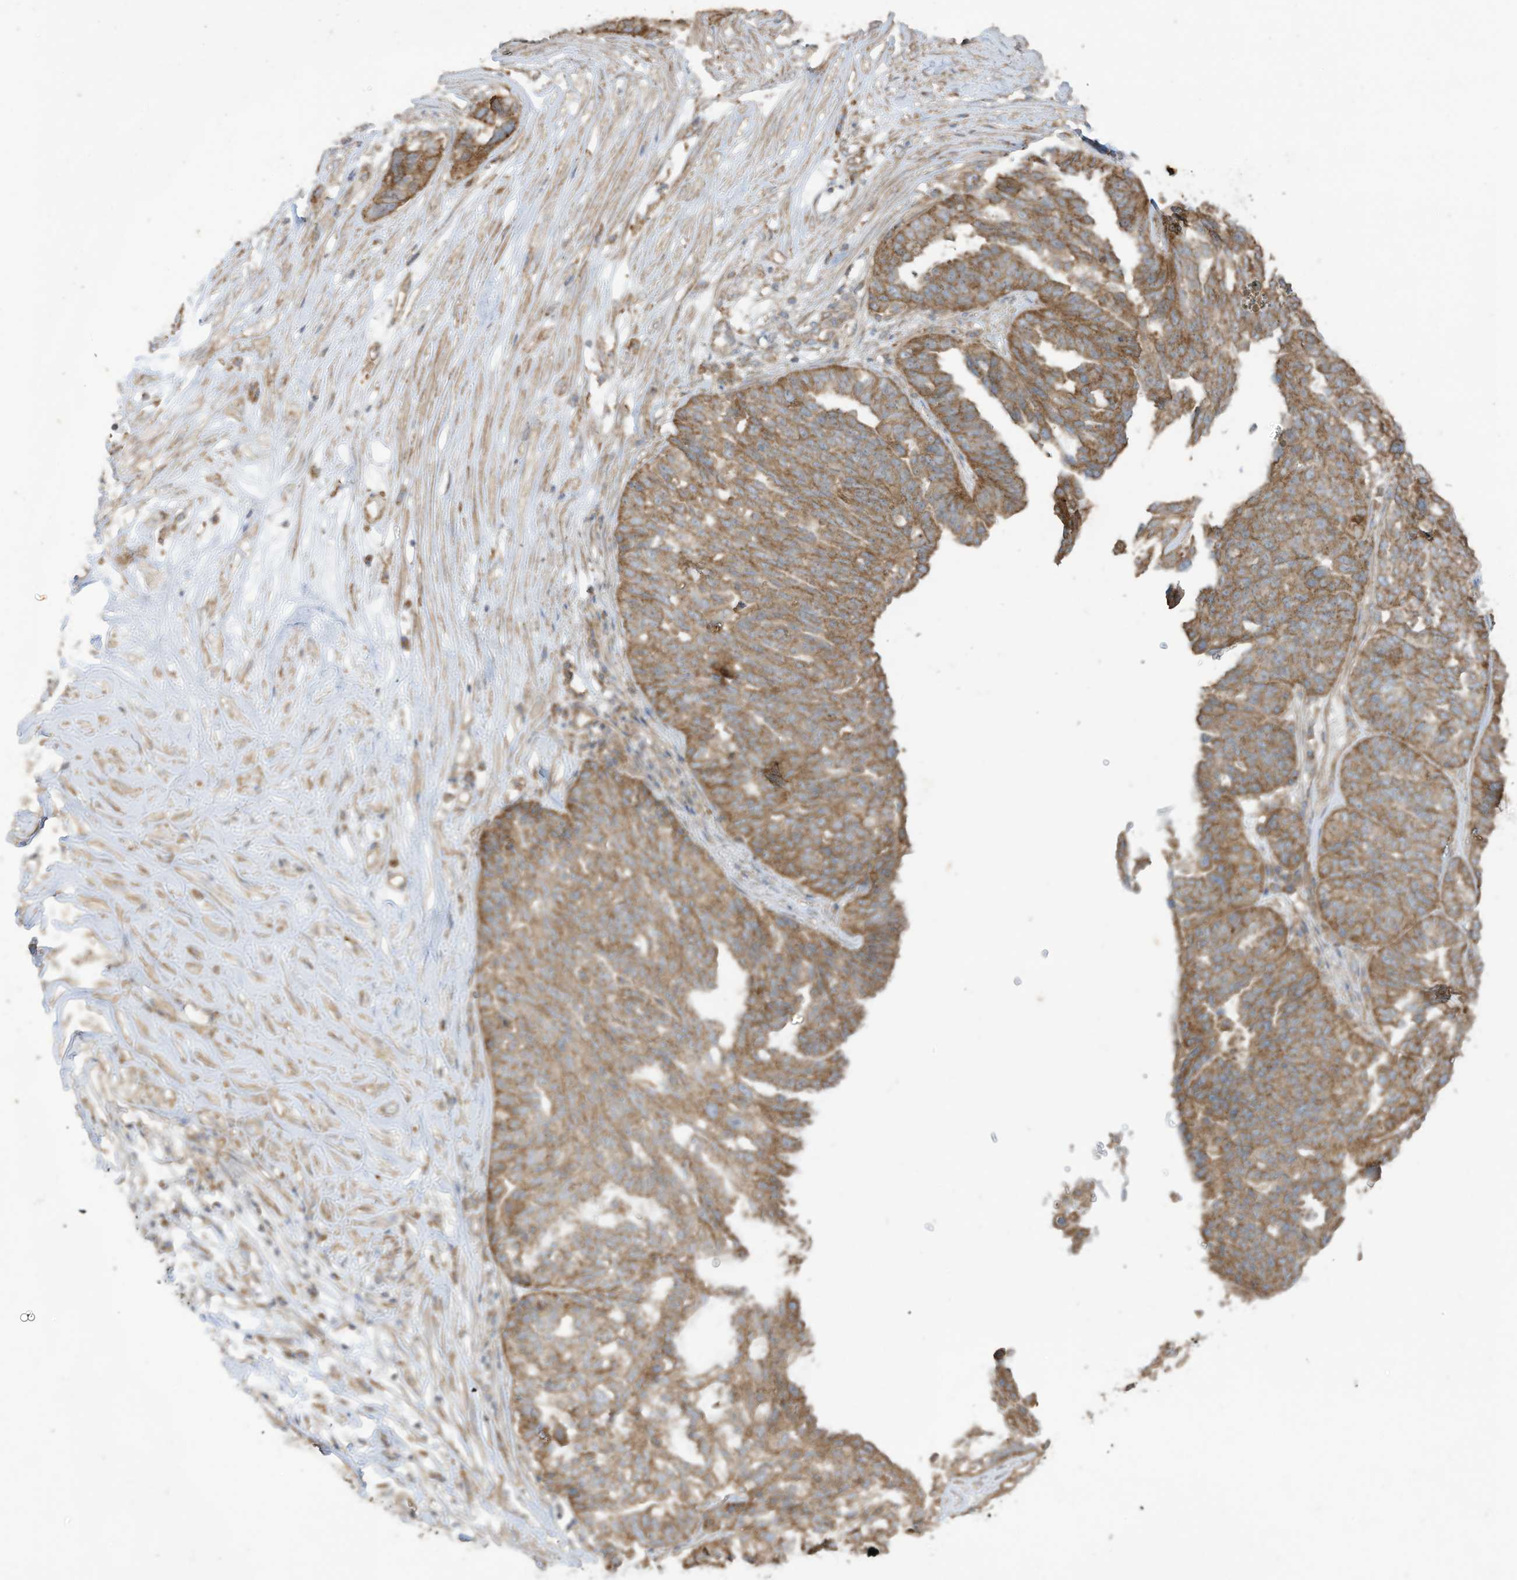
{"staining": {"intensity": "moderate", "quantity": ">75%", "location": "cytoplasmic/membranous"}, "tissue": "ovarian cancer", "cell_type": "Tumor cells", "image_type": "cancer", "snomed": [{"axis": "morphology", "description": "Cystadenocarcinoma, serous, NOS"}, {"axis": "topography", "description": "Ovary"}], "caption": "Immunohistochemistry image of human ovarian cancer stained for a protein (brown), which exhibits medium levels of moderate cytoplasmic/membranous expression in approximately >75% of tumor cells.", "gene": "CGAS", "patient": {"sex": "female", "age": 59}}